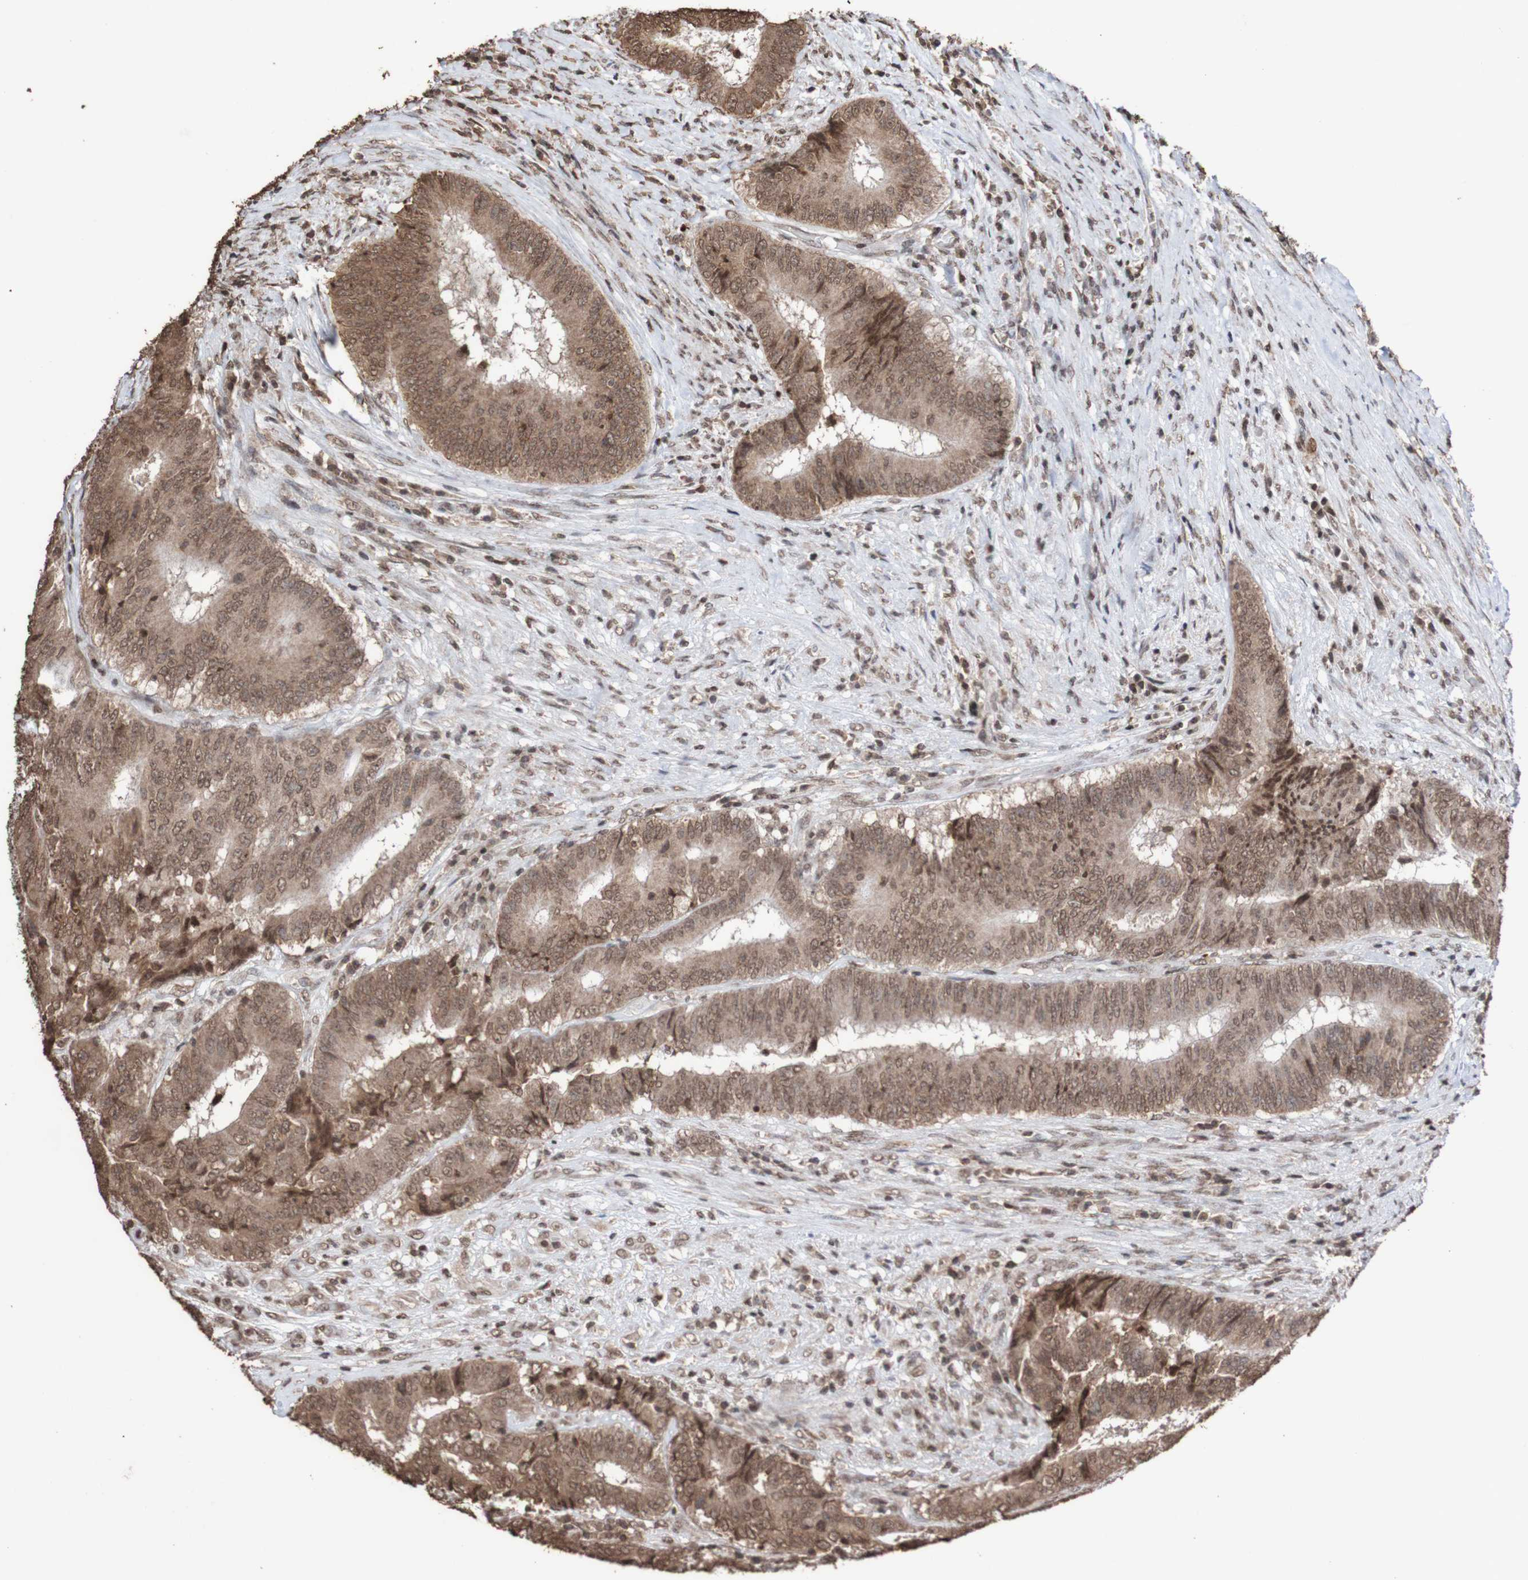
{"staining": {"intensity": "moderate", "quantity": ">75%", "location": "cytoplasmic/membranous,nuclear"}, "tissue": "colorectal cancer", "cell_type": "Tumor cells", "image_type": "cancer", "snomed": [{"axis": "morphology", "description": "Adenocarcinoma, NOS"}, {"axis": "topography", "description": "Rectum"}], "caption": "A brown stain labels moderate cytoplasmic/membranous and nuclear expression of a protein in human adenocarcinoma (colorectal) tumor cells.", "gene": "GFI1", "patient": {"sex": "male", "age": 72}}